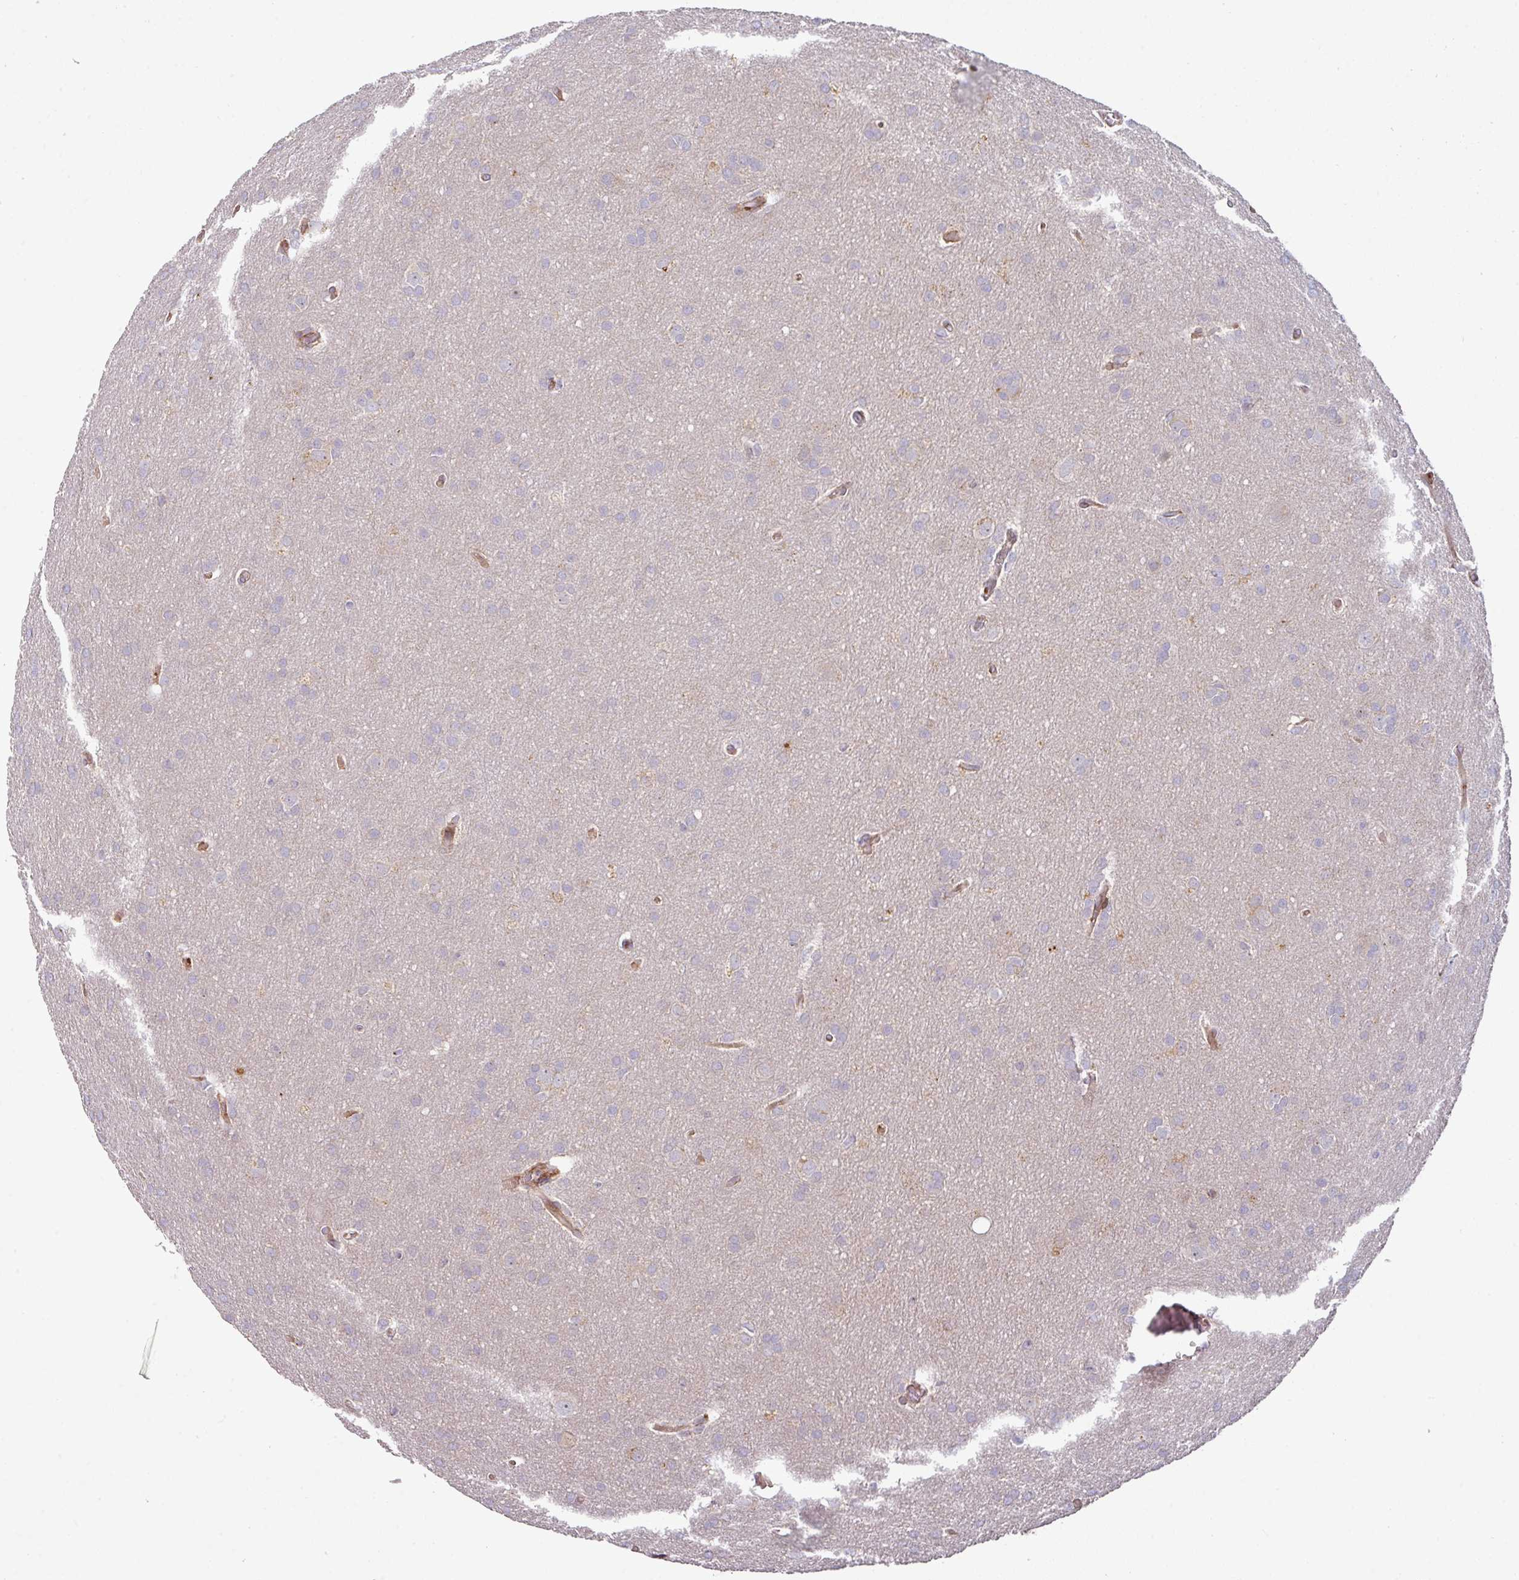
{"staining": {"intensity": "negative", "quantity": "none", "location": "none"}, "tissue": "glioma", "cell_type": "Tumor cells", "image_type": "cancer", "snomed": [{"axis": "morphology", "description": "Glioma, malignant, Low grade"}, {"axis": "topography", "description": "Brain"}], "caption": "DAB immunohistochemical staining of human glioma reveals no significant positivity in tumor cells.", "gene": "CASP2", "patient": {"sex": "female", "age": 32}}